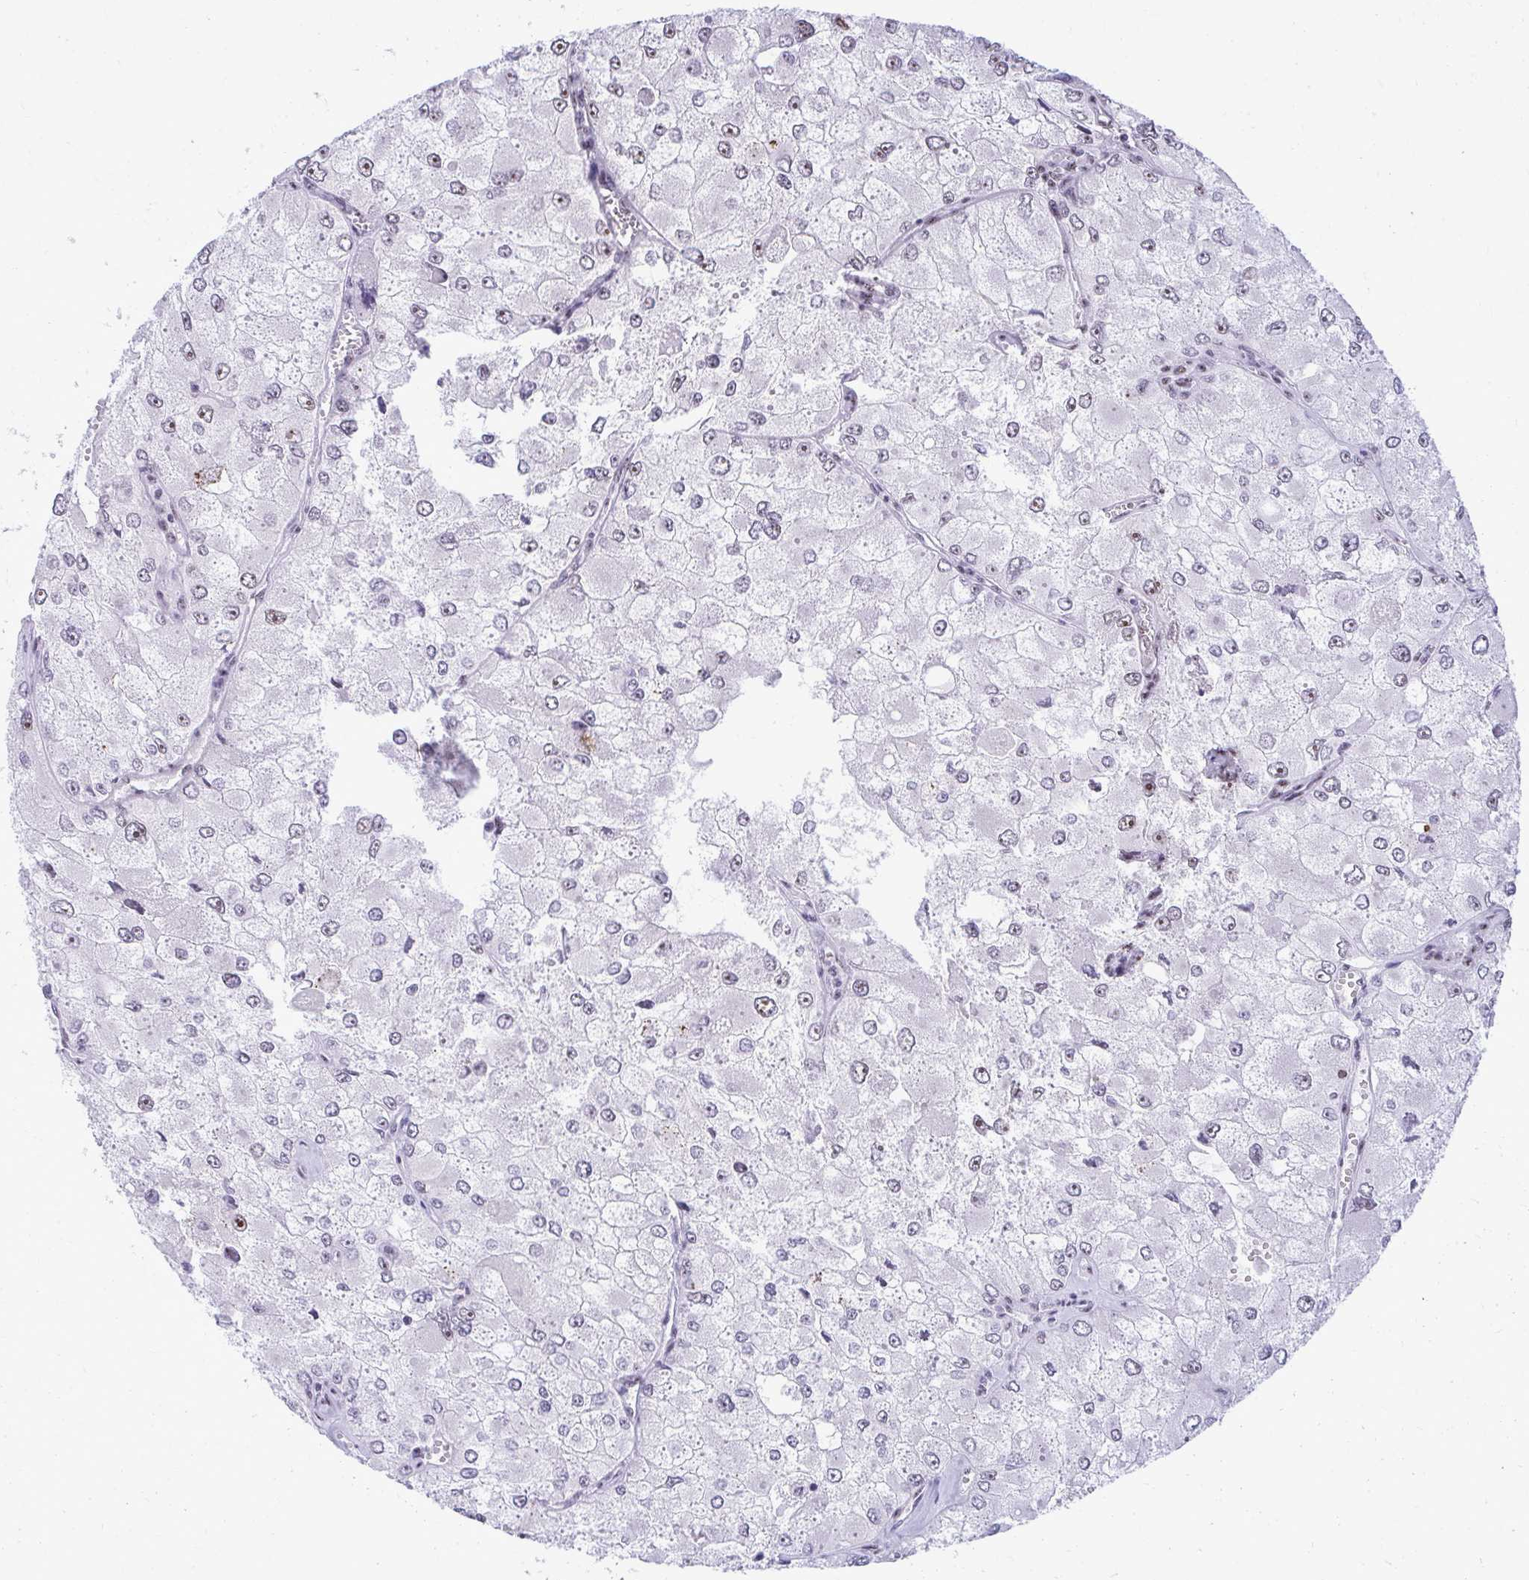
{"staining": {"intensity": "moderate", "quantity": "25%-75%", "location": "nuclear"}, "tissue": "renal cancer", "cell_type": "Tumor cells", "image_type": "cancer", "snomed": [{"axis": "morphology", "description": "Adenocarcinoma, NOS"}, {"axis": "topography", "description": "Kidney"}], "caption": "High-magnification brightfield microscopy of renal cancer stained with DAB (brown) and counterstained with hematoxylin (blue). tumor cells exhibit moderate nuclear positivity is identified in approximately25%-75% of cells.", "gene": "PELP1", "patient": {"sex": "female", "age": 70}}